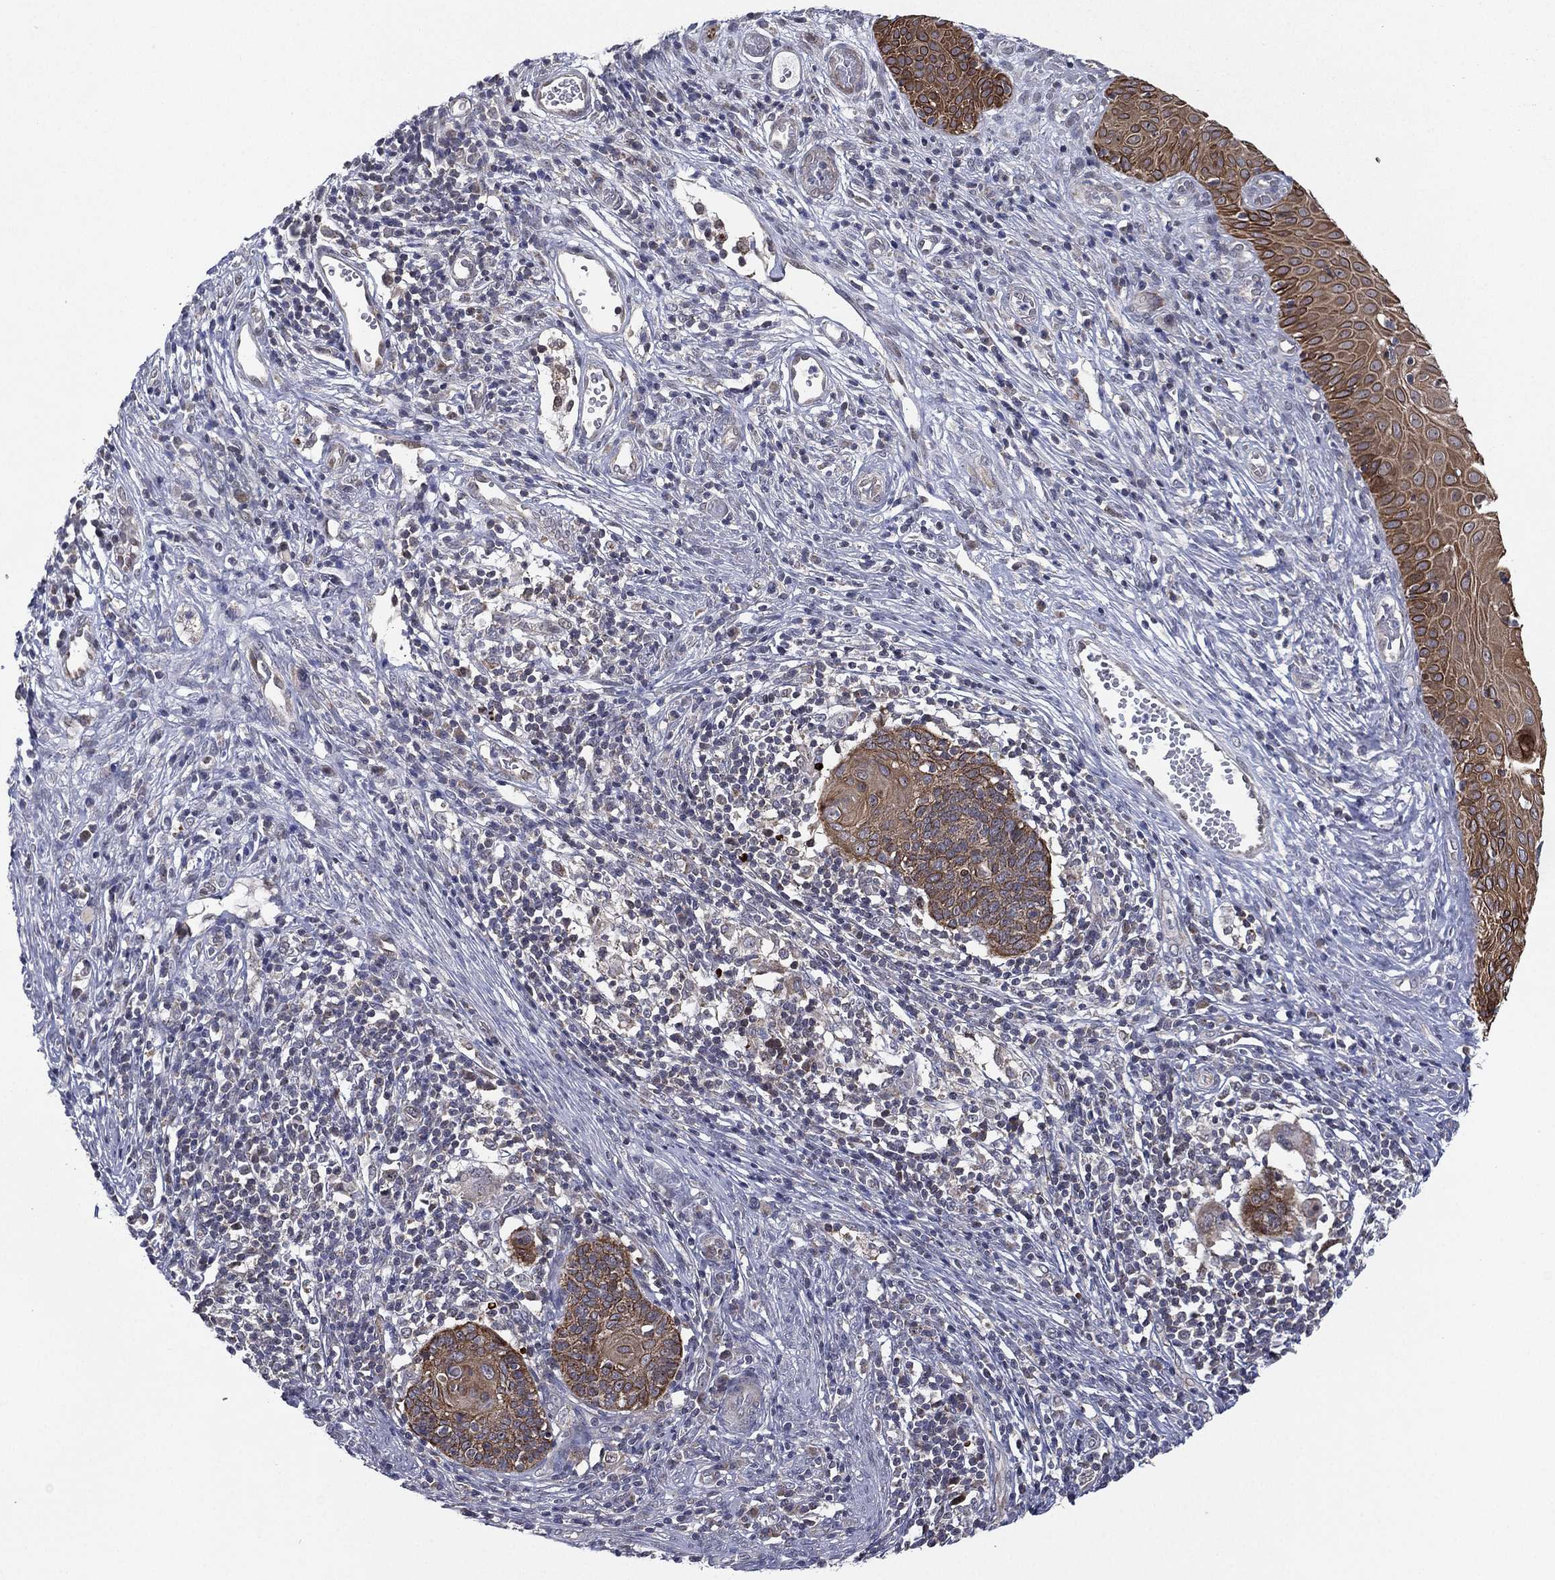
{"staining": {"intensity": "moderate", "quantity": "25%-75%", "location": "cytoplasmic/membranous"}, "tissue": "cervical cancer", "cell_type": "Tumor cells", "image_type": "cancer", "snomed": [{"axis": "morphology", "description": "Normal tissue, NOS"}, {"axis": "morphology", "description": "Squamous cell carcinoma, NOS"}, {"axis": "topography", "description": "Cervix"}], "caption": "A medium amount of moderate cytoplasmic/membranous staining is present in about 25%-75% of tumor cells in cervical cancer tissue.", "gene": "KAT14", "patient": {"sex": "female", "age": 39}}